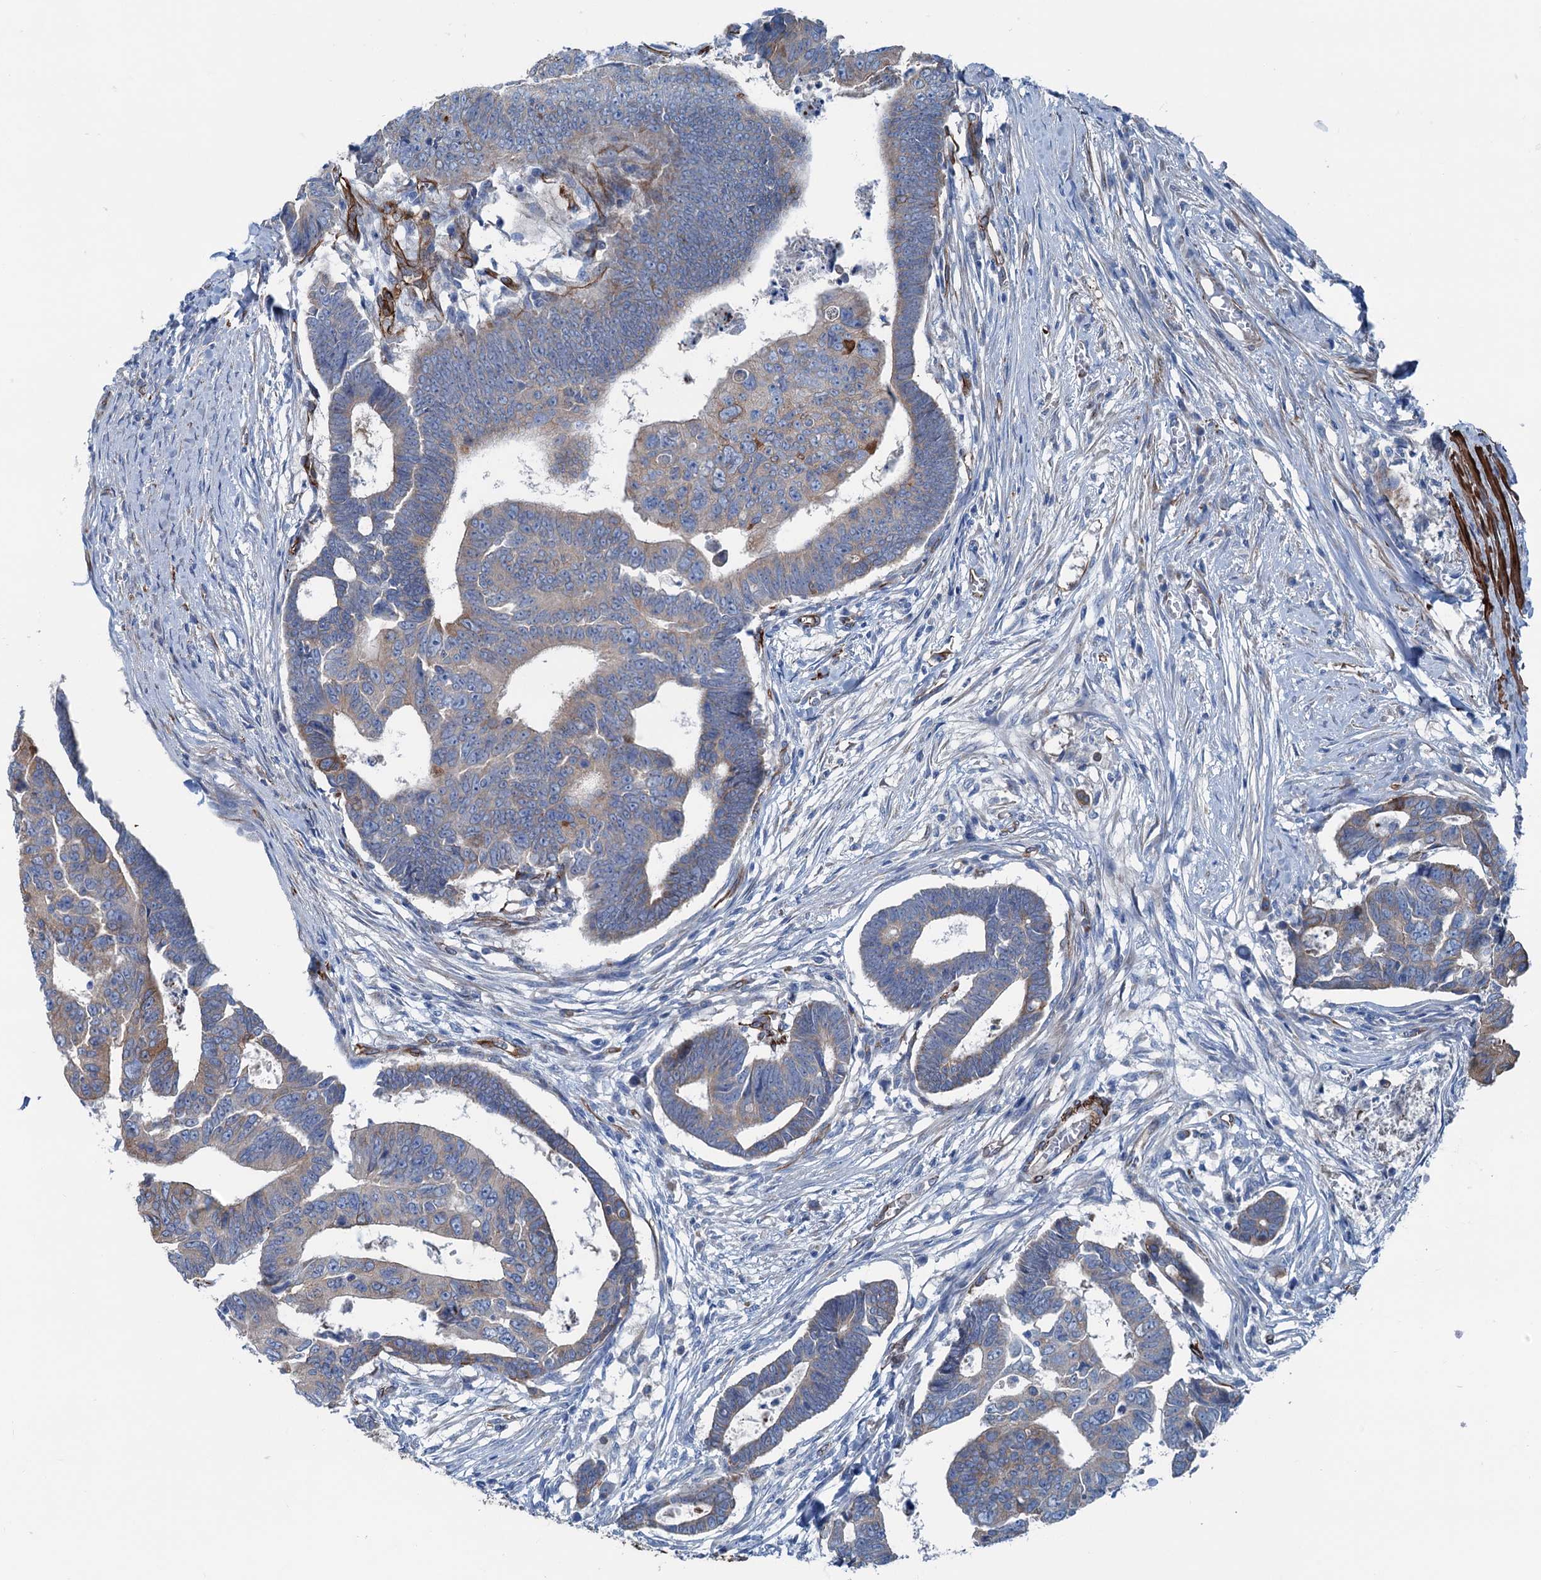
{"staining": {"intensity": "weak", "quantity": "<25%", "location": "cytoplasmic/membranous"}, "tissue": "colorectal cancer", "cell_type": "Tumor cells", "image_type": "cancer", "snomed": [{"axis": "morphology", "description": "Adenocarcinoma, NOS"}, {"axis": "topography", "description": "Rectum"}], "caption": "Human colorectal adenocarcinoma stained for a protein using IHC shows no expression in tumor cells.", "gene": "CALCOCO1", "patient": {"sex": "female", "age": 65}}